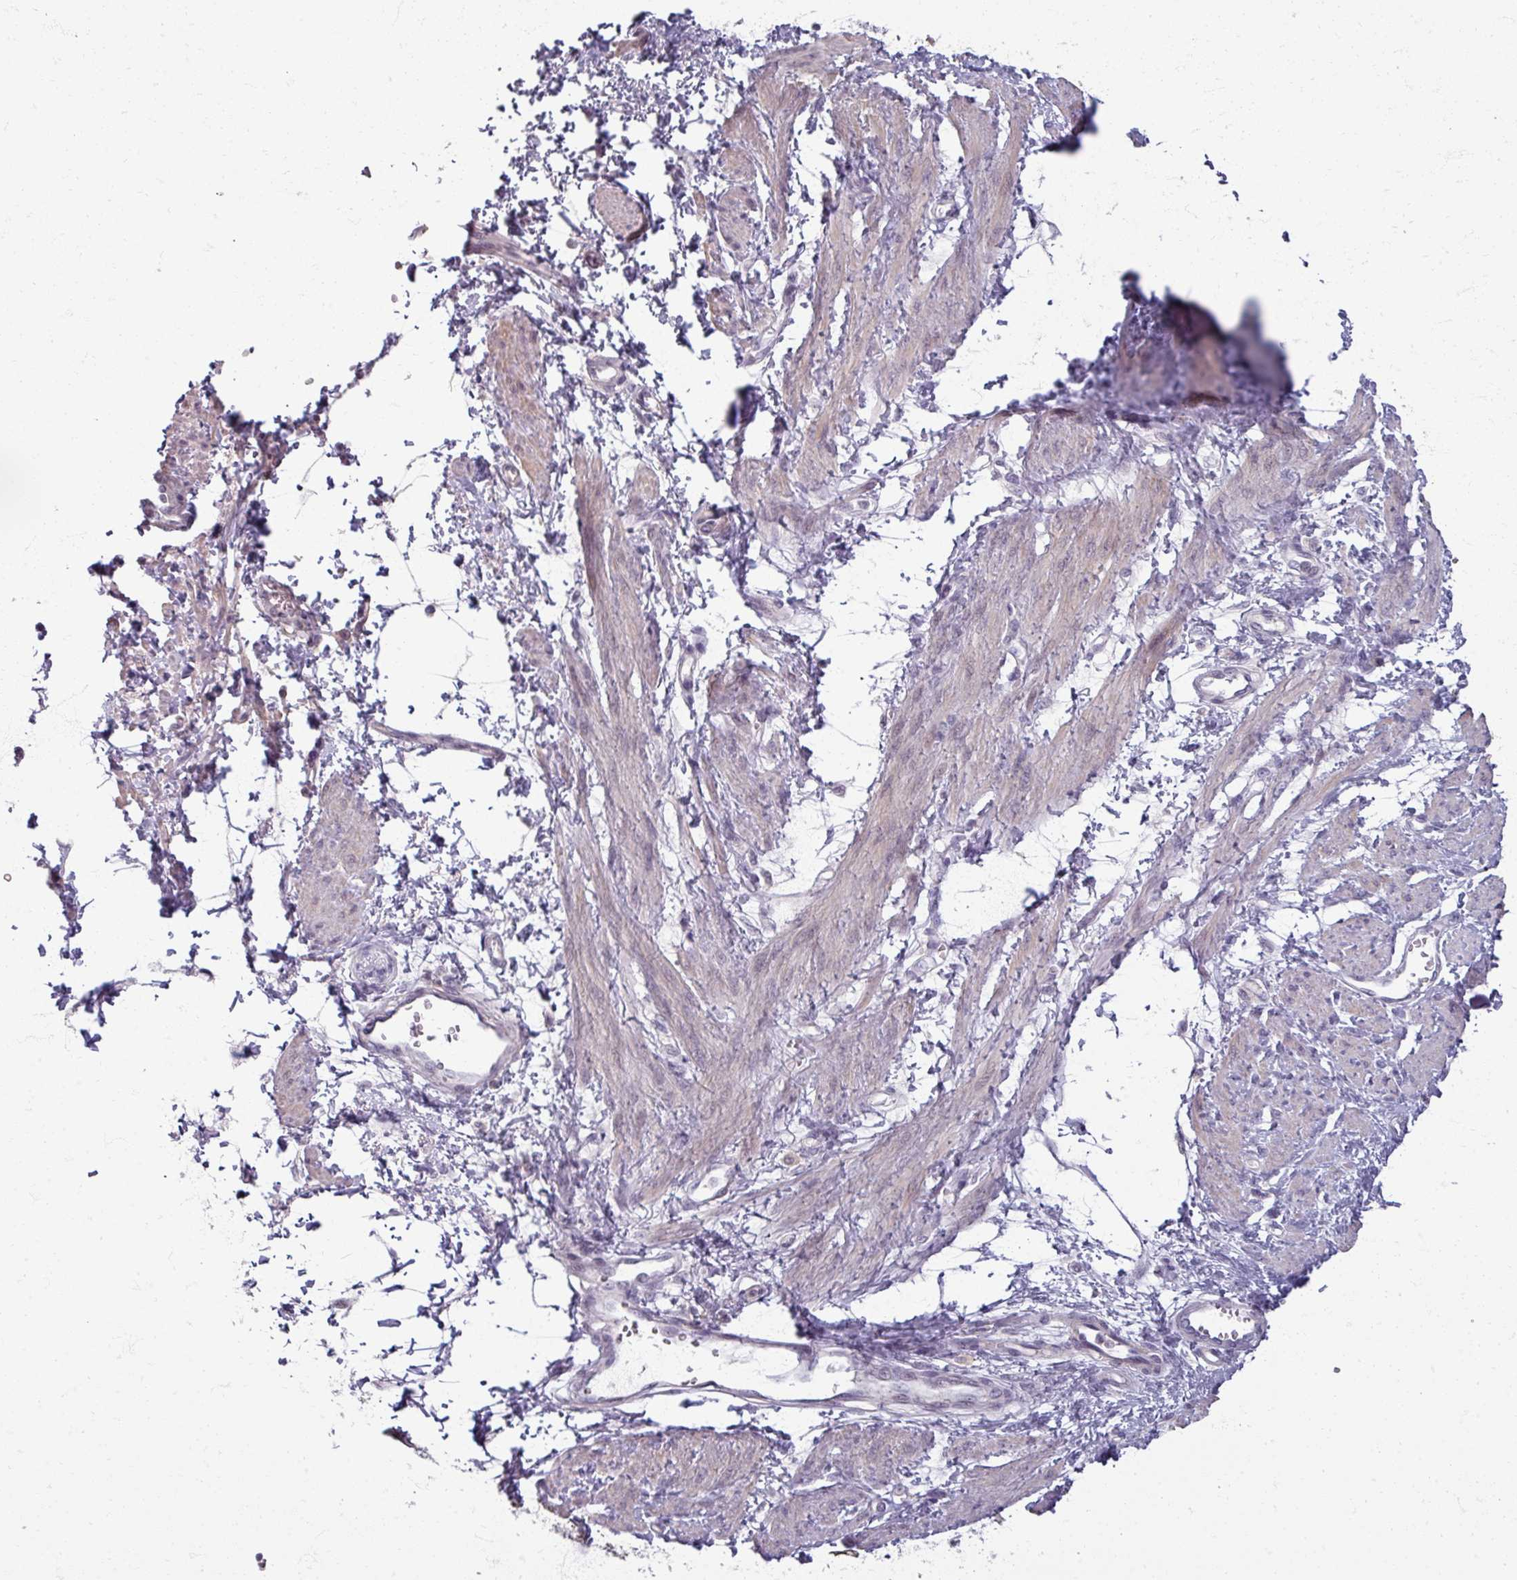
{"staining": {"intensity": "weak", "quantity": ">75%", "location": "cytoplasmic/membranous"}, "tissue": "smooth muscle", "cell_type": "Smooth muscle cells", "image_type": "normal", "snomed": [{"axis": "morphology", "description": "Normal tissue, NOS"}, {"axis": "topography", "description": "Smooth muscle"}, {"axis": "topography", "description": "Uterus"}], "caption": "Protein staining shows weak cytoplasmic/membranous expression in about >75% of smooth muscle cells in unremarkable smooth muscle. The protein is stained brown, and the nuclei are stained in blue (DAB (3,3'-diaminobenzidine) IHC with brightfield microscopy, high magnification).", "gene": "TTLL7", "patient": {"sex": "female", "age": 39}}